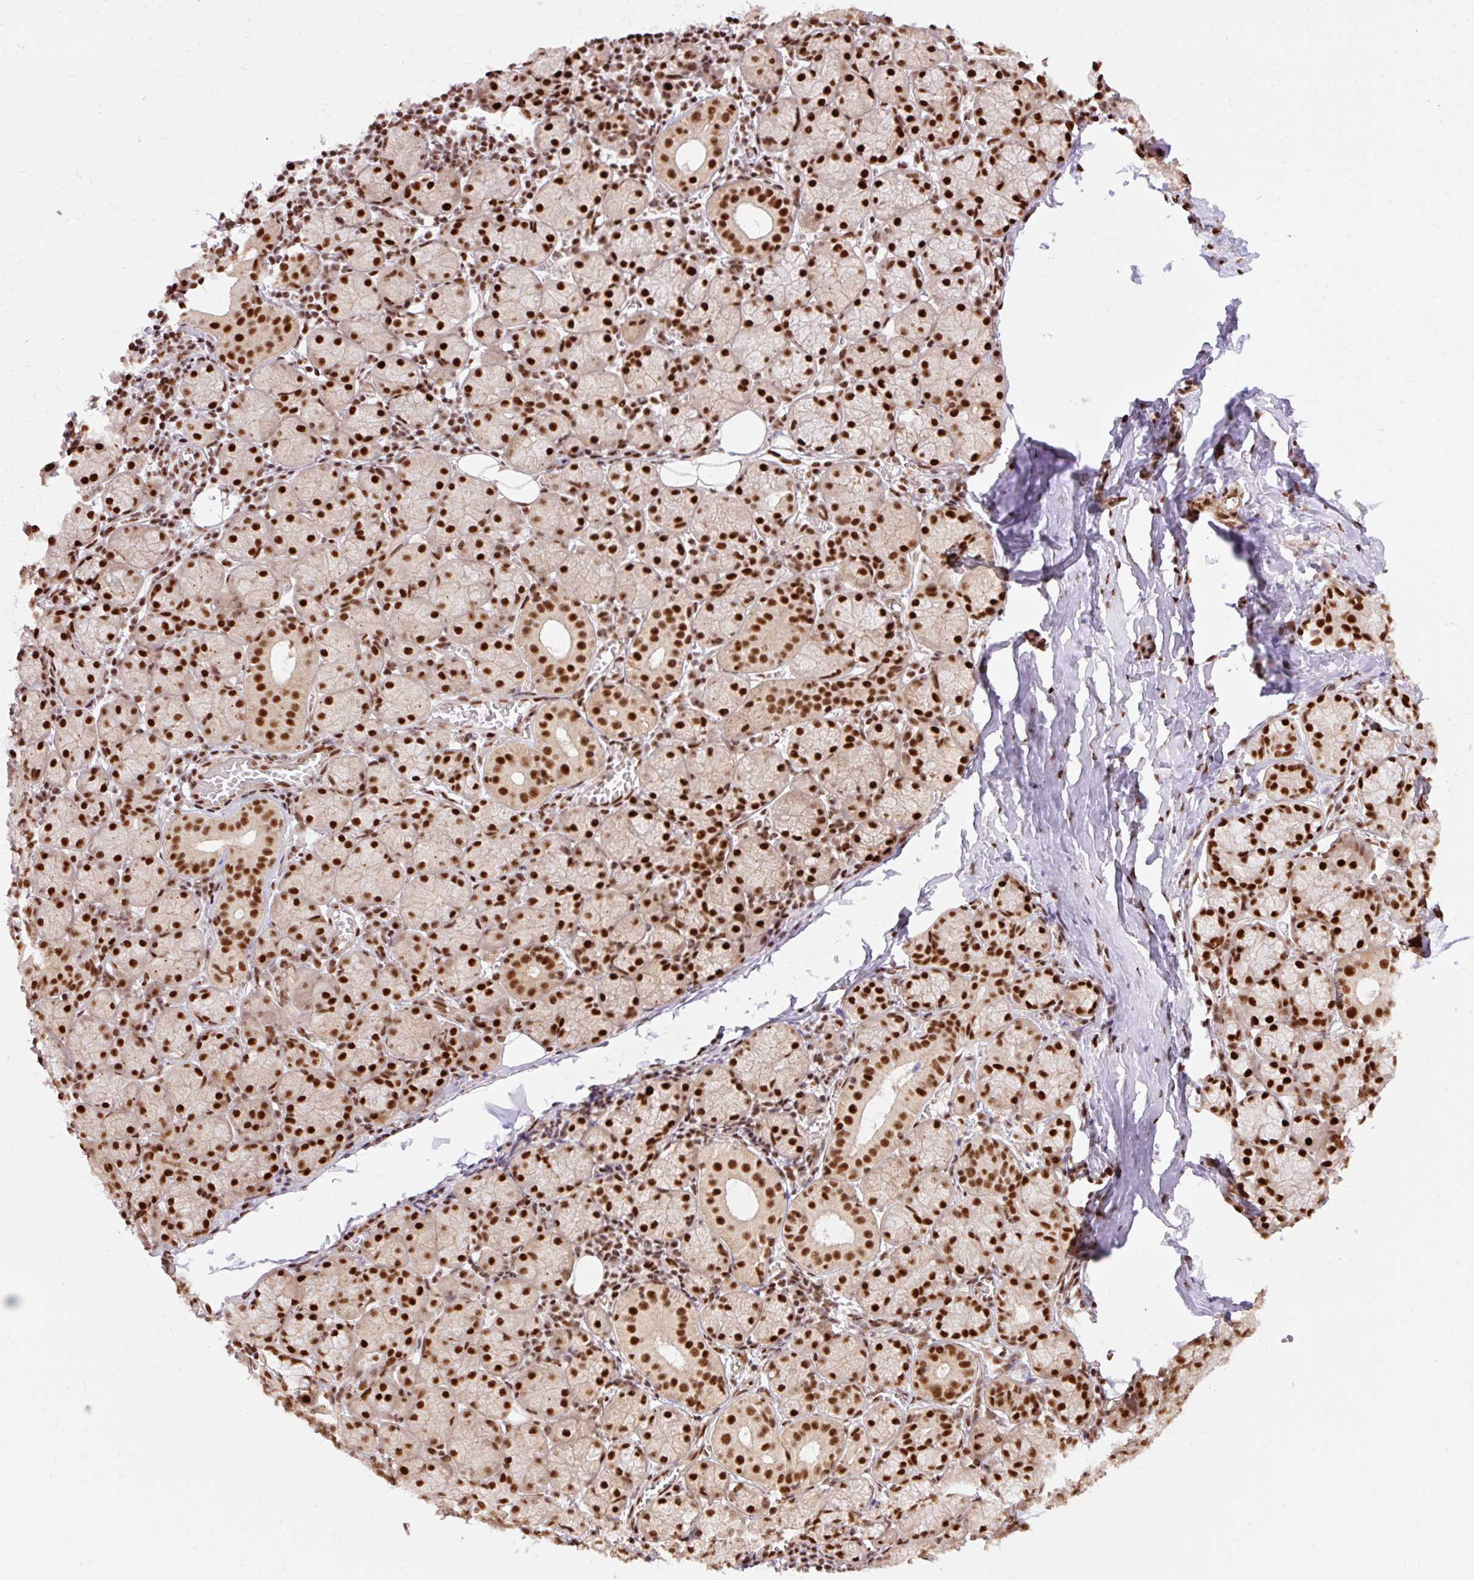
{"staining": {"intensity": "strong", "quantity": ">75%", "location": "nuclear"}, "tissue": "salivary gland", "cell_type": "Glandular cells", "image_type": "normal", "snomed": [{"axis": "morphology", "description": "Normal tissue, NOS"}, {"axis": "topography", "description": "Salivary gland"}], "caption": "This is a micrograph of IHC staining of unremarkable salivary gland, which shows strong positivity in the nuclear of glandular cells.", "gene": "MECOM", "patient": {"sex": "female", "age": 24}}